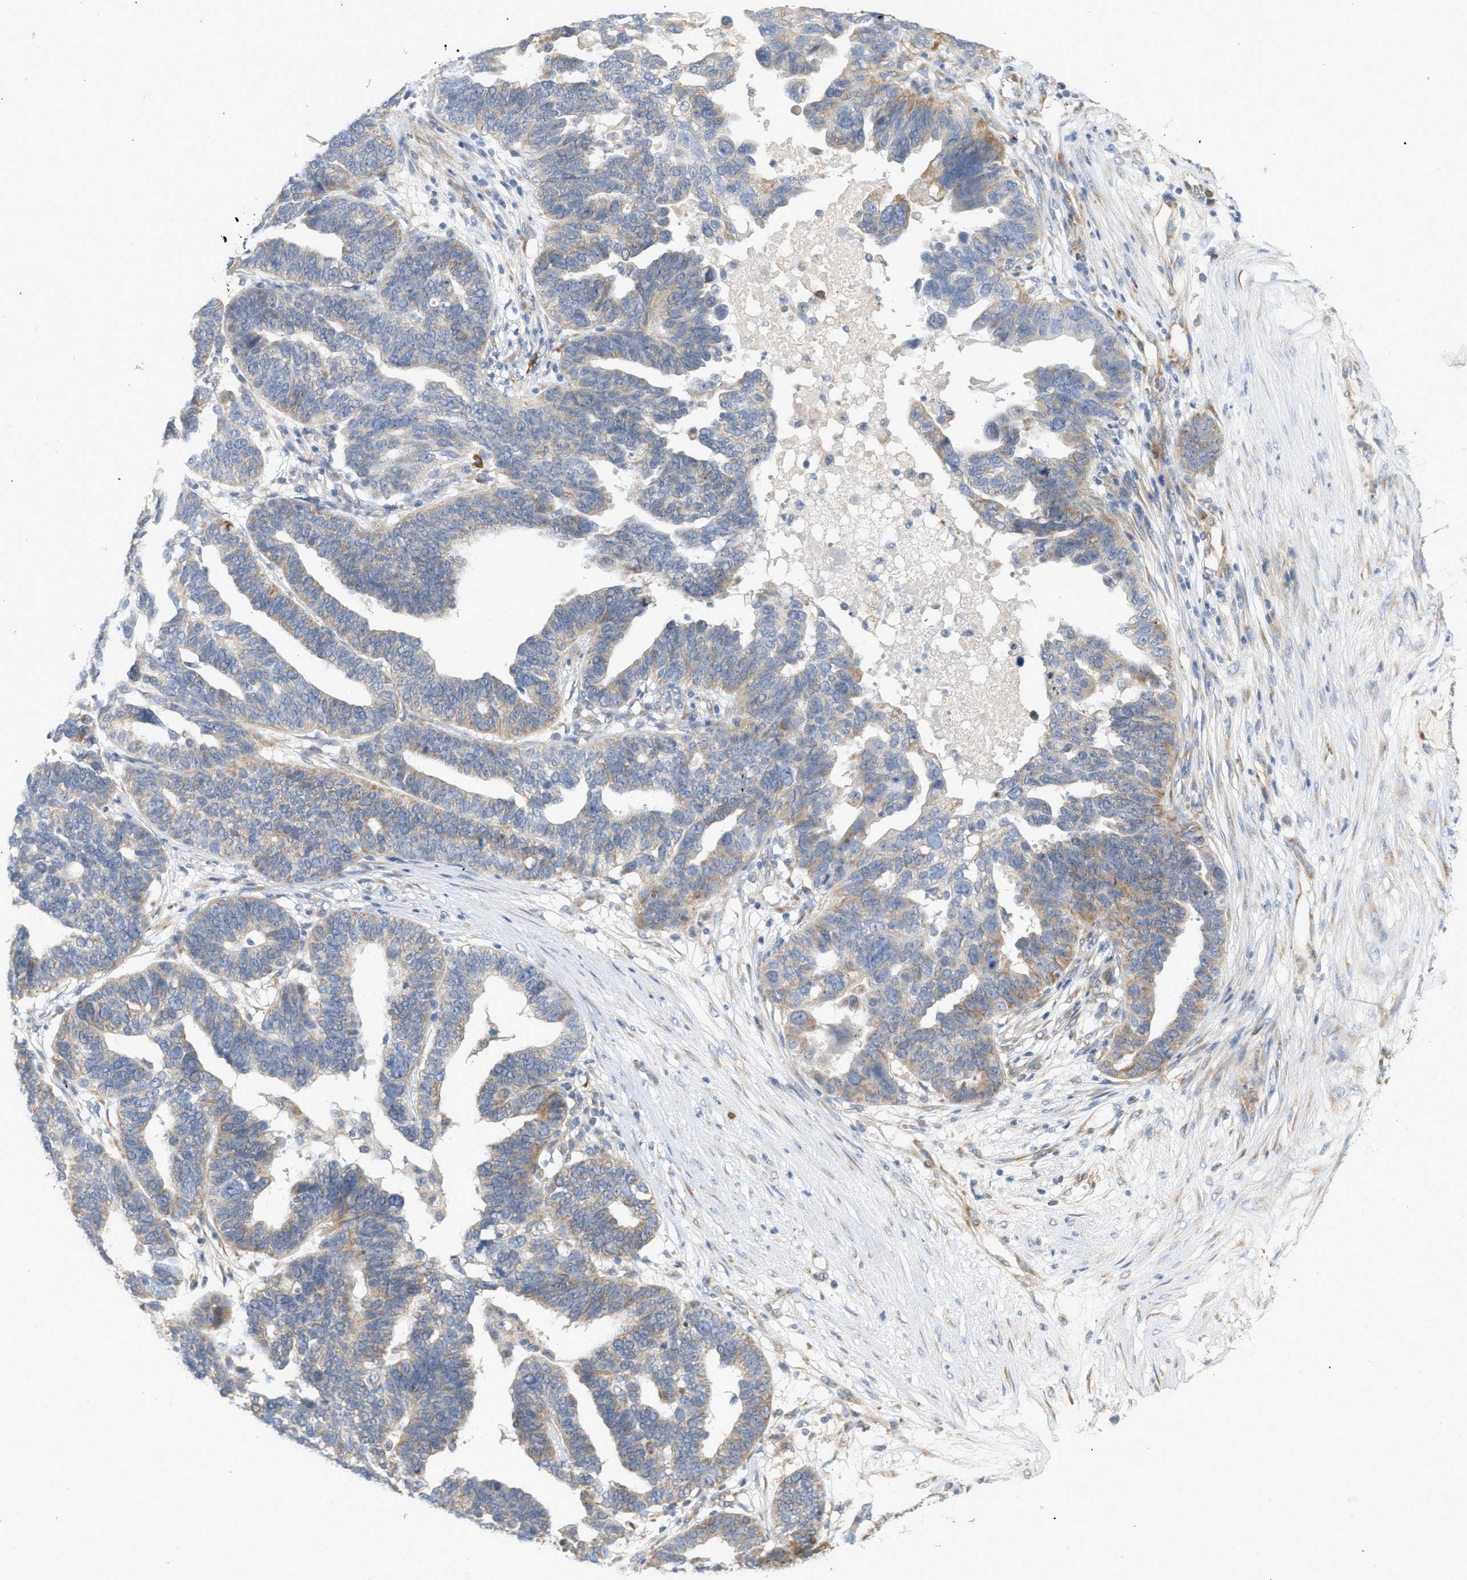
{"staining": {"intensity": "weak", "quantity": ">75%", "location": "cytoplasmic/membranous"}, "tissue": "ovarian cancer", "cell_type": "Tumor cells", "image_type": "cancer", "snomed": [{"axis": "morphology", "description": "Cystadenocarcinoma, serous, NOS"}, {"axis": "topography", "description": "Ovary"}], "caption": "DAB immunohistochemical staining of human ovarian cancer reveals weak cytoplasmic/membranous protein positivity in about >75% of tumor cells.", "gene": "SVOP", "patient": {"sex": "female", "age": 59}}